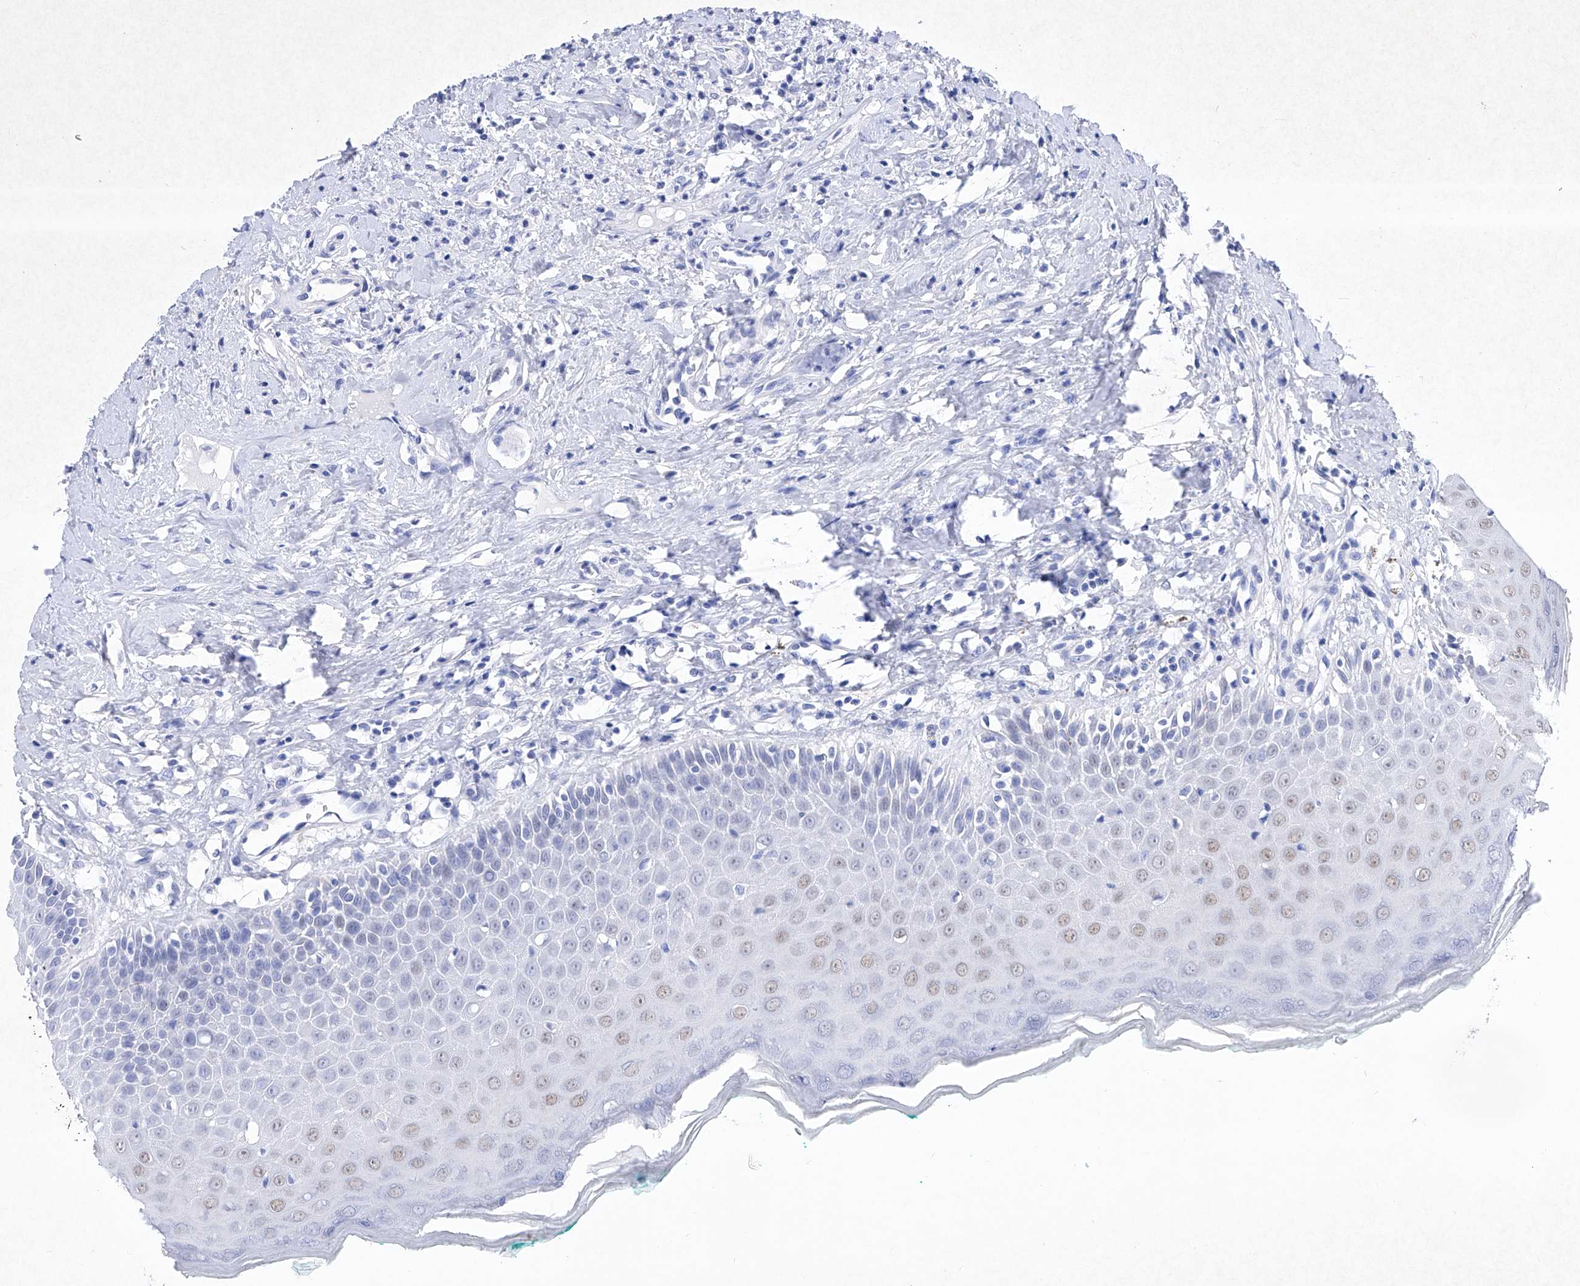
{"staining": {"intensity": "moderate", "quantity": "<25%", "location": "nuclear"}, "tissue": "oral mucosa", "cell_type": "Squamous epithelial cells", "image_type": "normal", "snomed": [{"axis": "morphology", "description": "Normal tissue, NOS"}, {"axis": "topography", "description": "Oral tissue"}], "caption": "IHC micrograph of normal human oral mucosa stained for a protein (brown), which exhibits low levels of moderate nuclear positivity in about <25% of squamous epithelial cells.", "gene": "BARX2", "patient": {"sex": "female", "age": 70}}